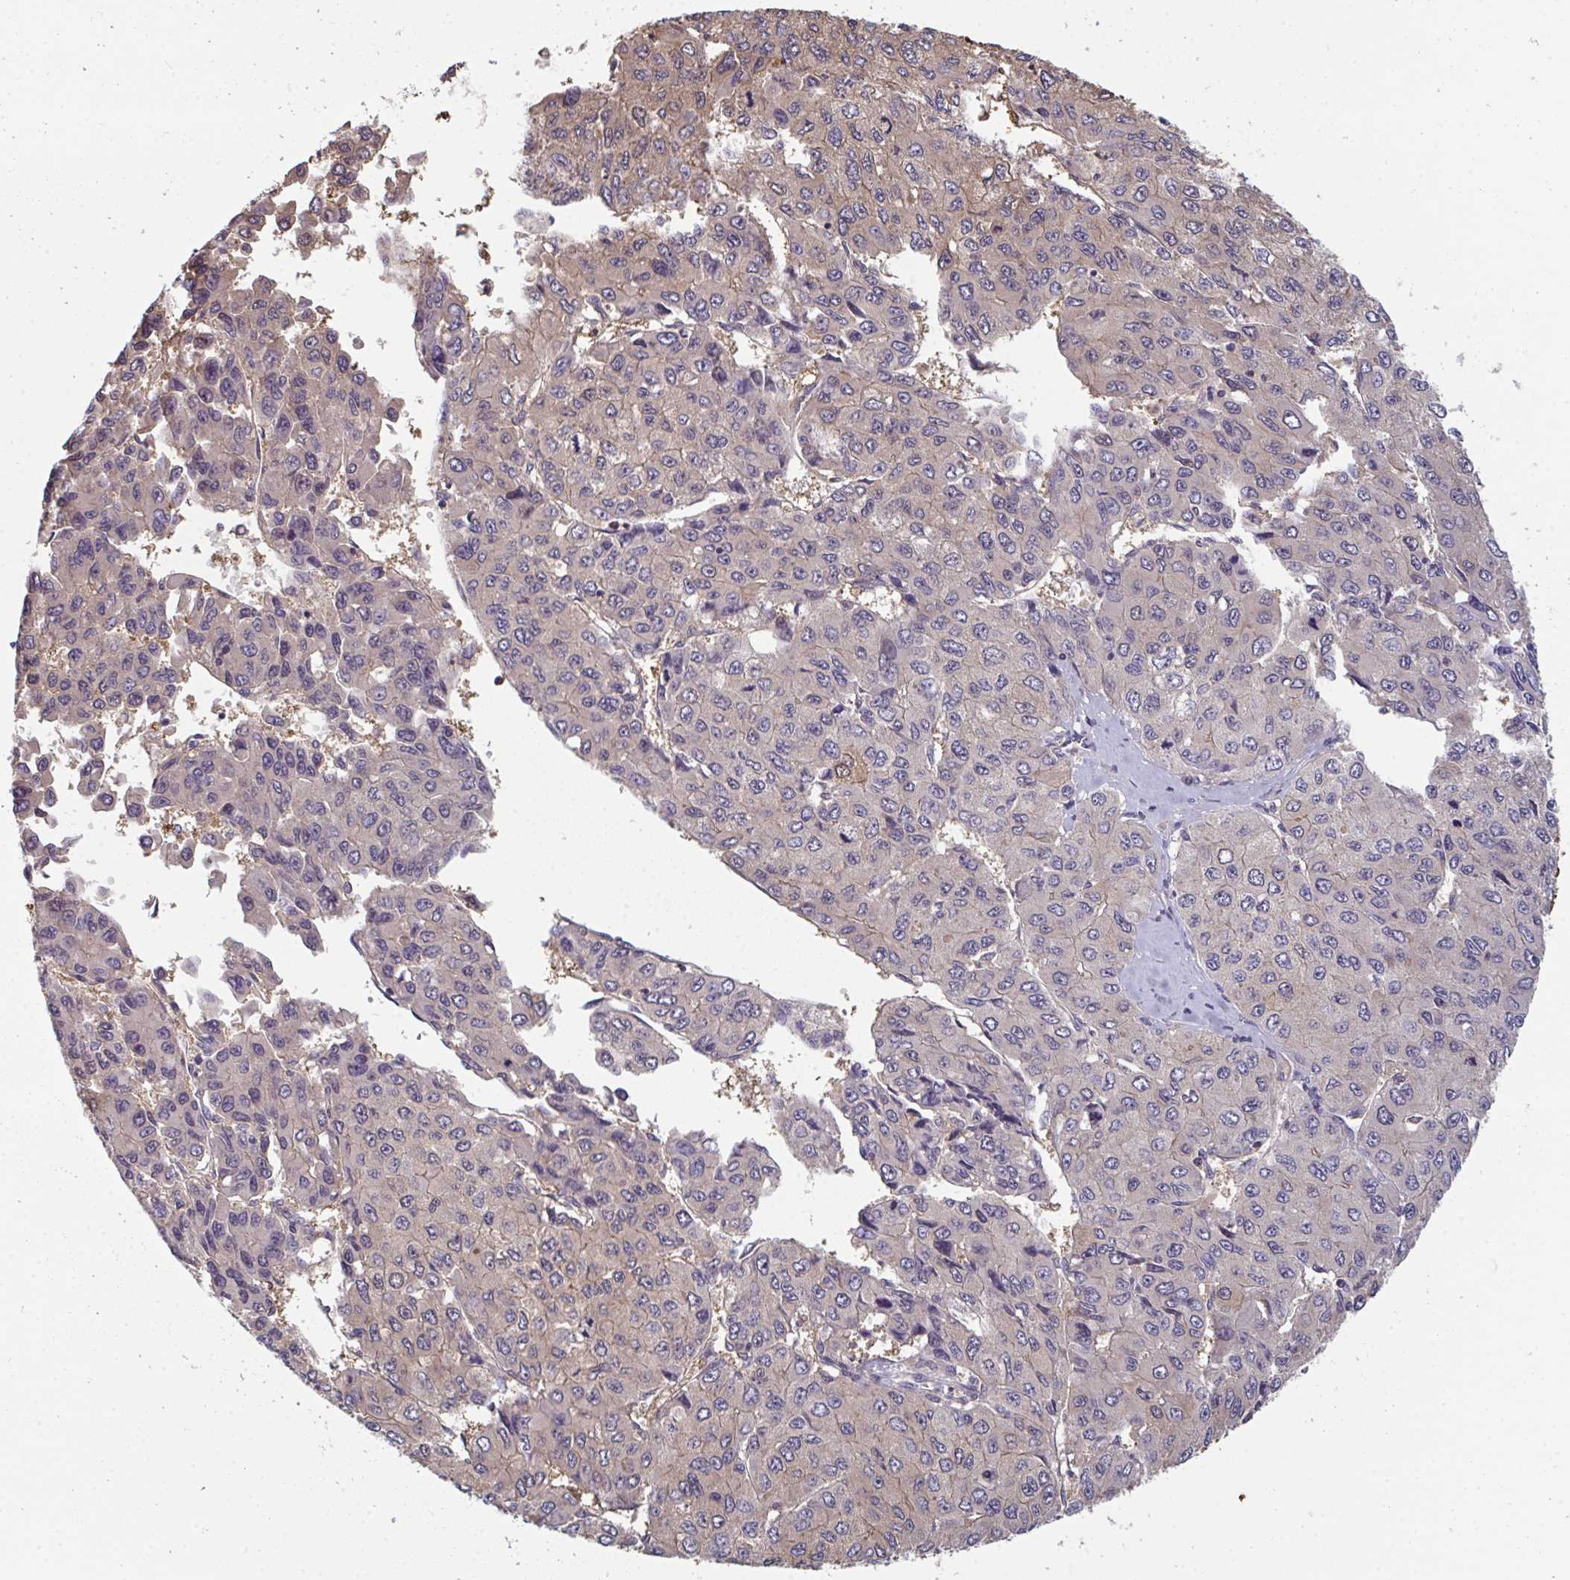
{"staining": {"intensity": "weak", "quantity": "<25%", "location": "cytoplasmic/membranous"}, "tissue": "liver cancer", "cell_type": "Tumor cells", "image_type": "cancer", "snomed": [{"axis": "morphology", "description": "Carcinoma, Hepatocellular, NOS"}, {"axis": "topography", "description": "Liver"}], "caption": "This is an IHC photomicrograph of human hepatocellular carcinoma (liver). There is no positivity in tumor cells.", "gene": "TTC9C", "patient": {"sex": "female", "age": 66}}